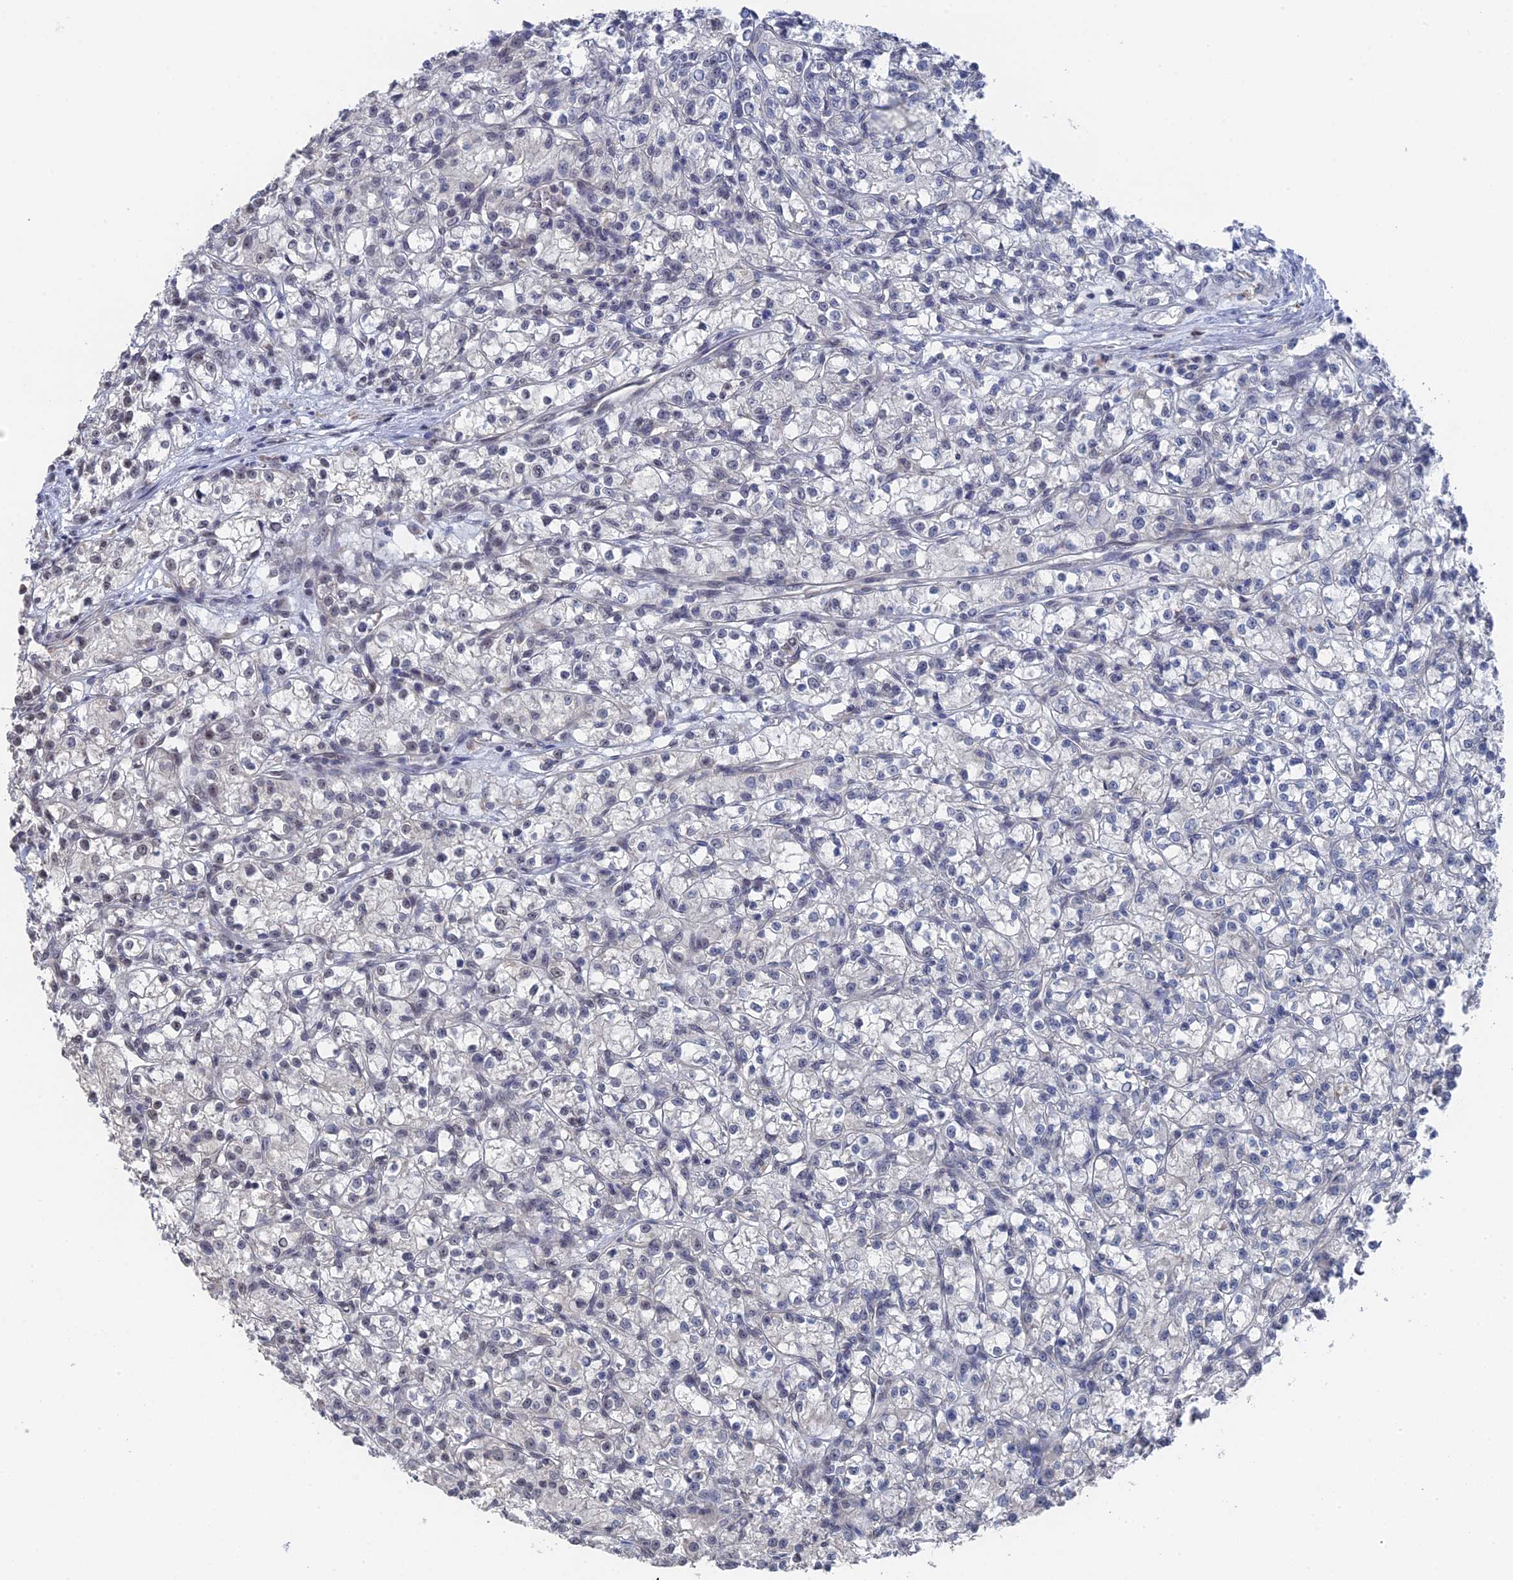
{"staining": {"intensity": "negative", "quantity": "none", "location": "none"}, "tissue": "renal cancer", "cell_type": "Tumor cells", "image_type": "cancer", "snomed": [{"axis": "morphology", "description": "Adenocarcinoma, NOS"}, {"axis": "topography", "description": "Kidney"}], "caption": "High magnification brightfield microscopy of adenocarcinoma (renal) stained with DAB (brown) and counterstained with hematoxylin (blue): tumor cells show no significant staining. The staining is performed using DAB (3,3'-diaminobenzidine) brown chromogen with nuclei counter-stained in using hematoxylin.", "gene": "TSSC4", "patient": {"sex": "female", "age": 59}}